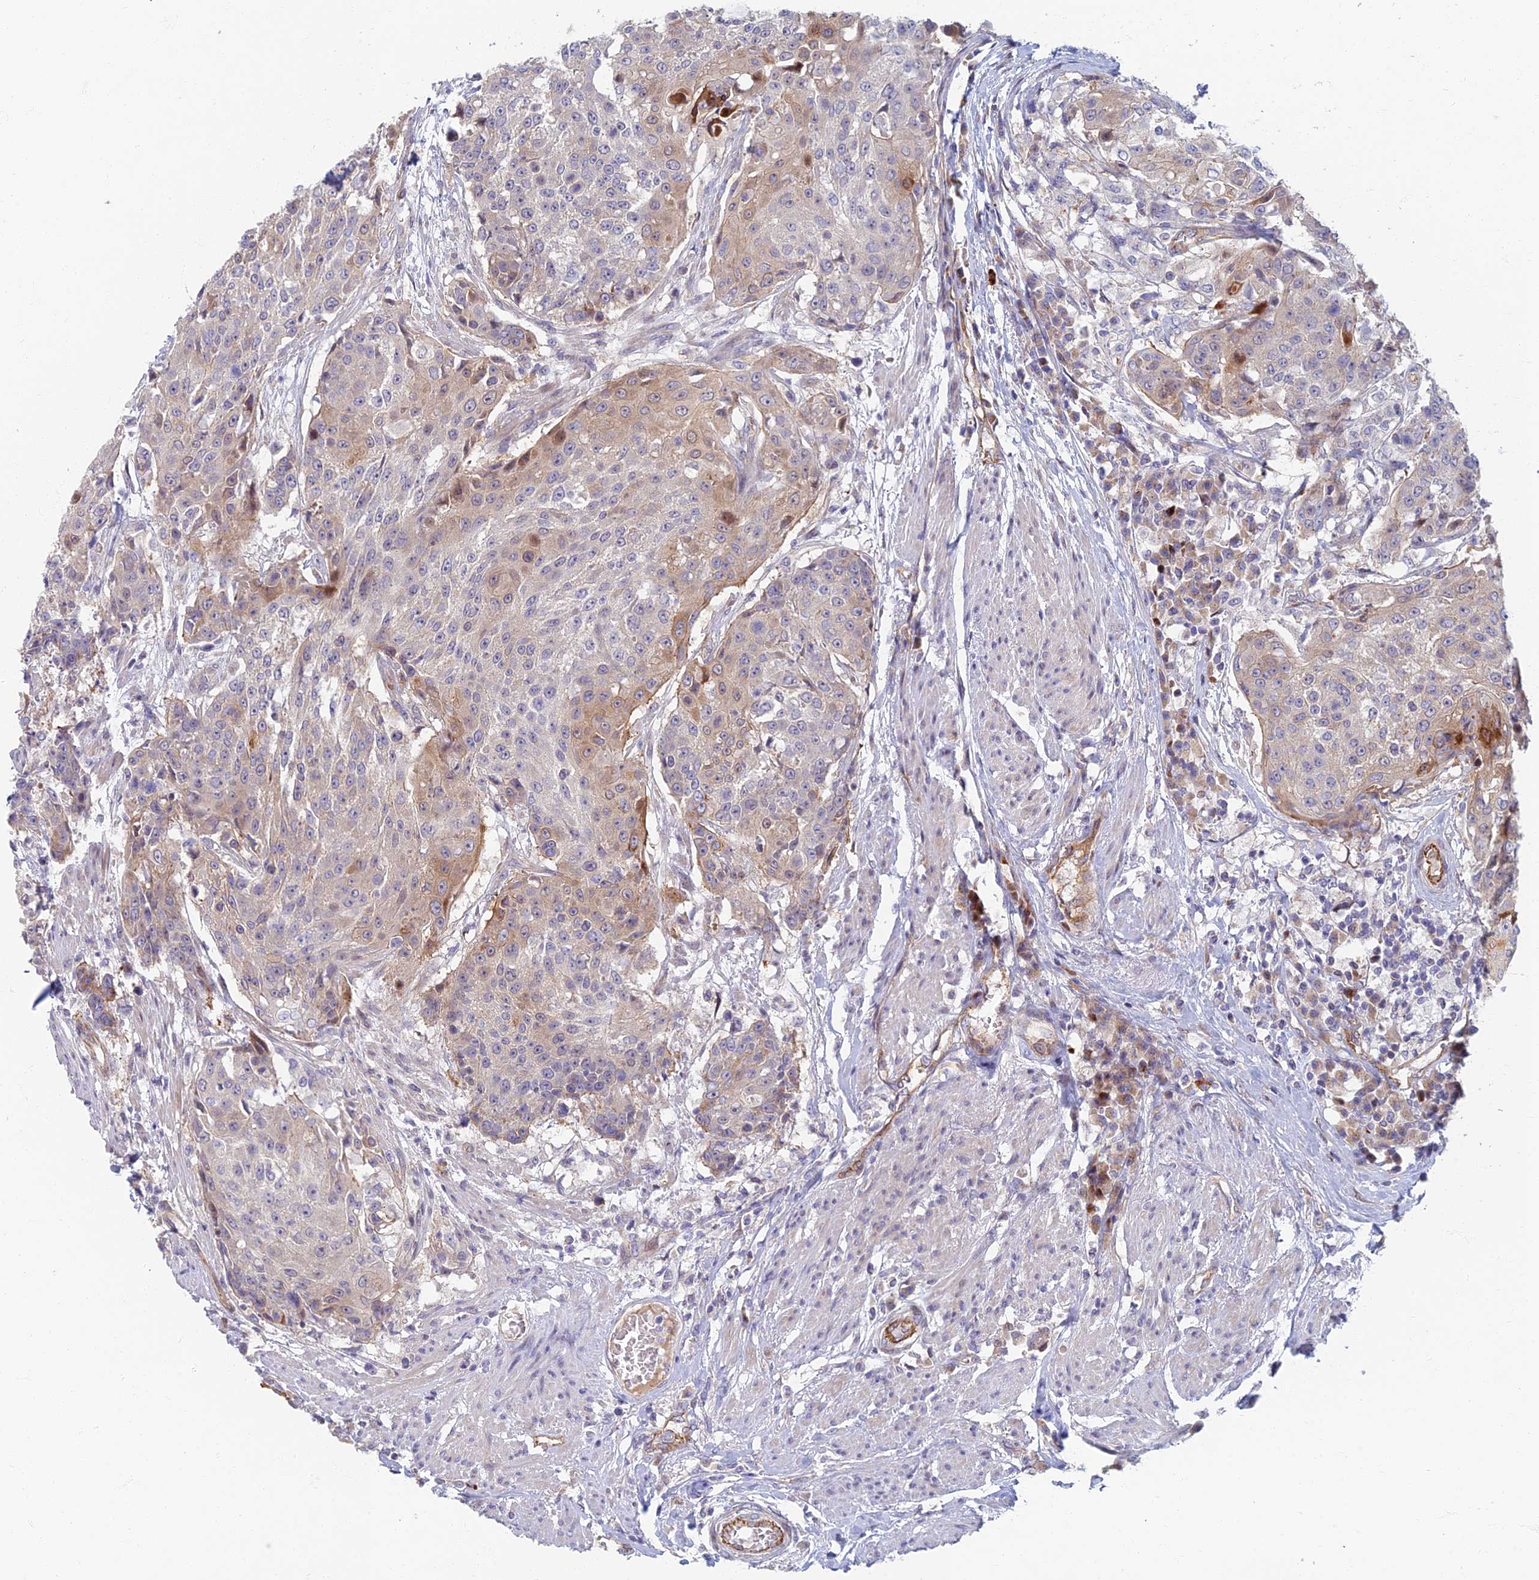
{"staining": {"intensity": "weak", "quantity": "25%-75%", "location": "cytoplasmic/membranous"}, "tissue": "urothelial cancer", "cell_type": "Tumor cells", "image_type": "cancer", "snomed": [{"axis": "morphology", "description": "Urothelial carcinoma, High grade"}, {"axis": "topography", "description": "Urinary bladder"}], "caption": "Protein positivity by immunohistochemistry (IHC) displays weak cytoplasmic/membranous expression in approximately 25%-75% of tumor cells in urothelial cancer. (Brightfield microscopy of DAB IHC at high magnification).", "gene": "RHBDL2", "patient": {"sex": "female", "age": 63}}